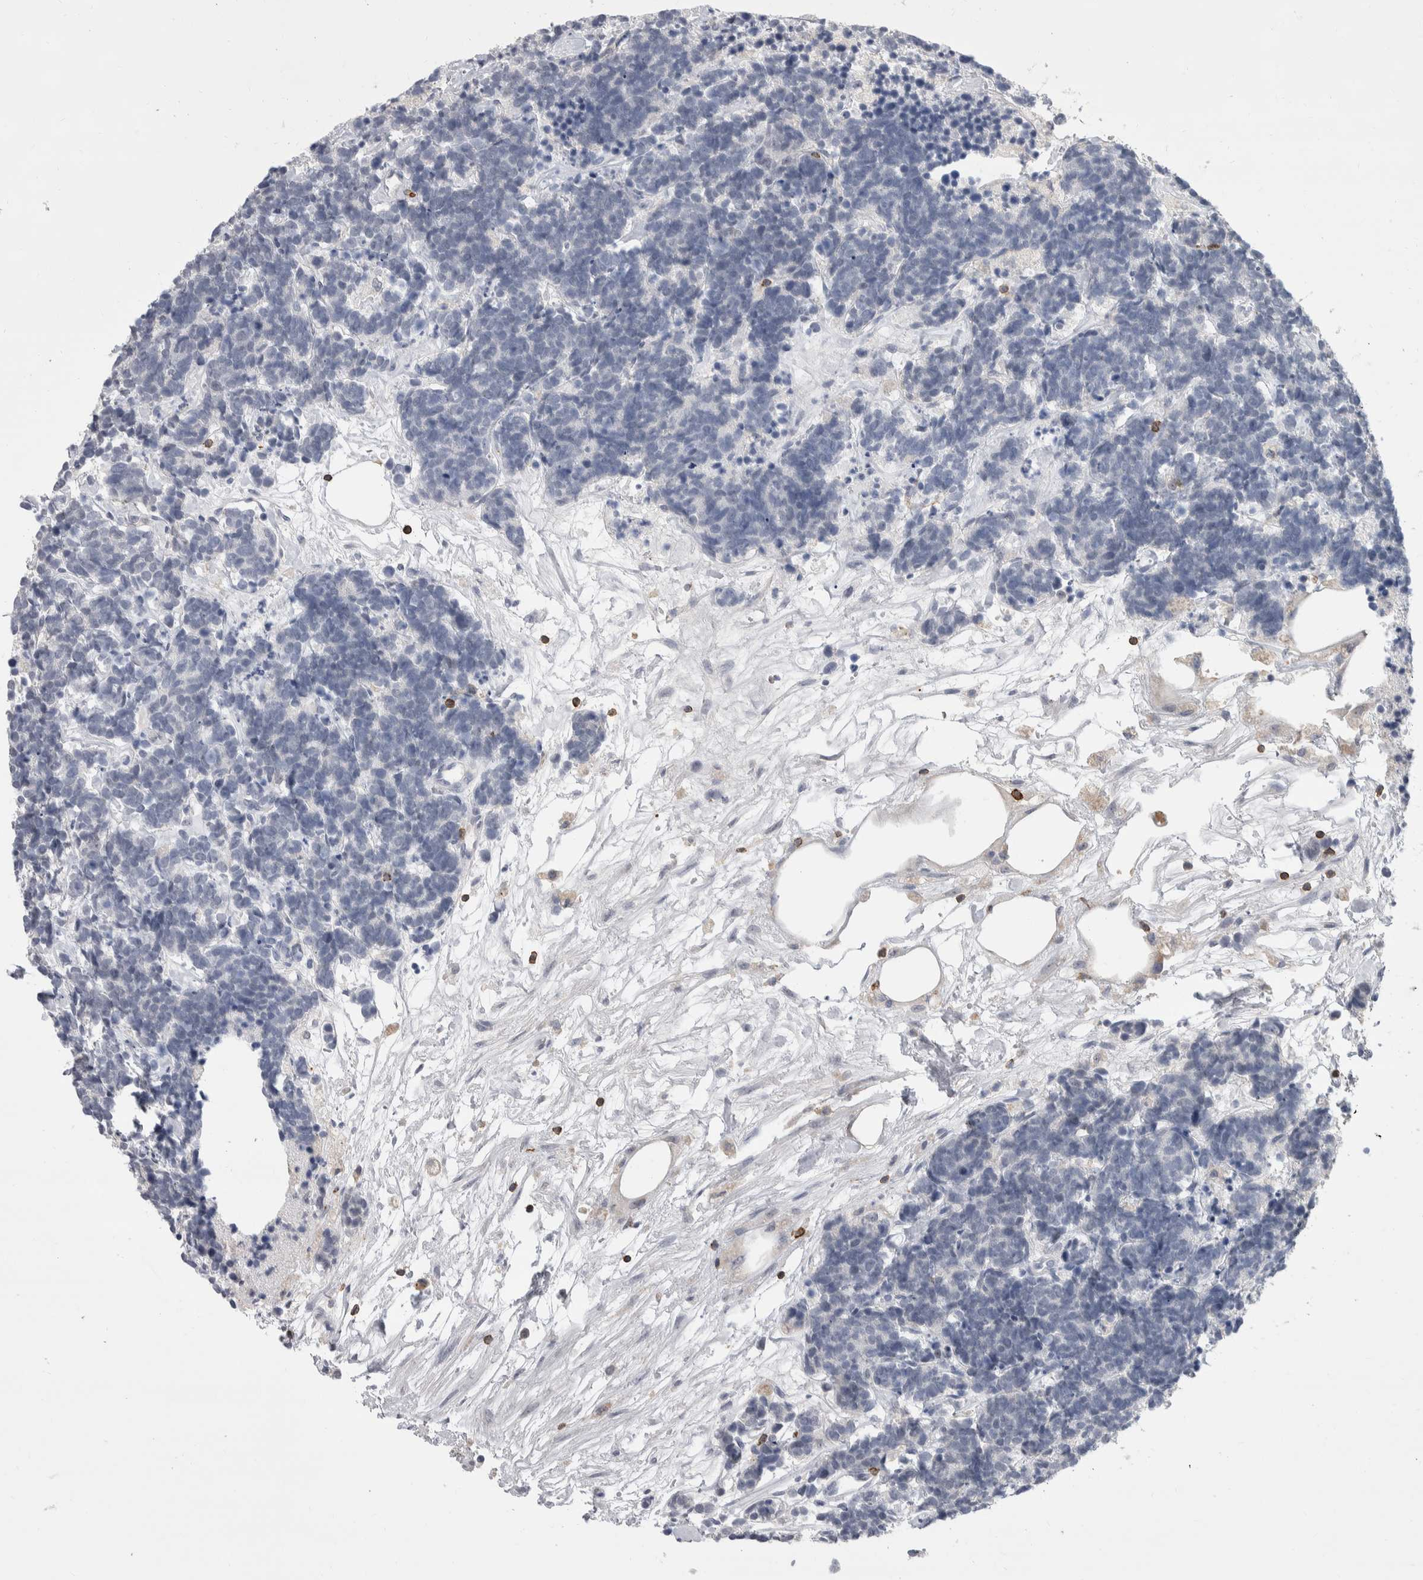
{"staining": {"intensity": "negative", "quantity": "none", "location": "none"}, "tissue": "carcinoid", "cell_type": "Tumor cells", "image_type": "cancer", "snomed": [{"axis": "morphology", "description": "Carcinoma, NOS"}, {"axis": "morphology", "description": "Carcinoid, malignant, NOS"}, {"axis": "topography", "description": "Urinary bladder"}], "caption": "Tumor cells are negative for brown protein staining in carcinoid.", "gene": "CEP295NL", "patient": {"sex": "male", "age": 57}}